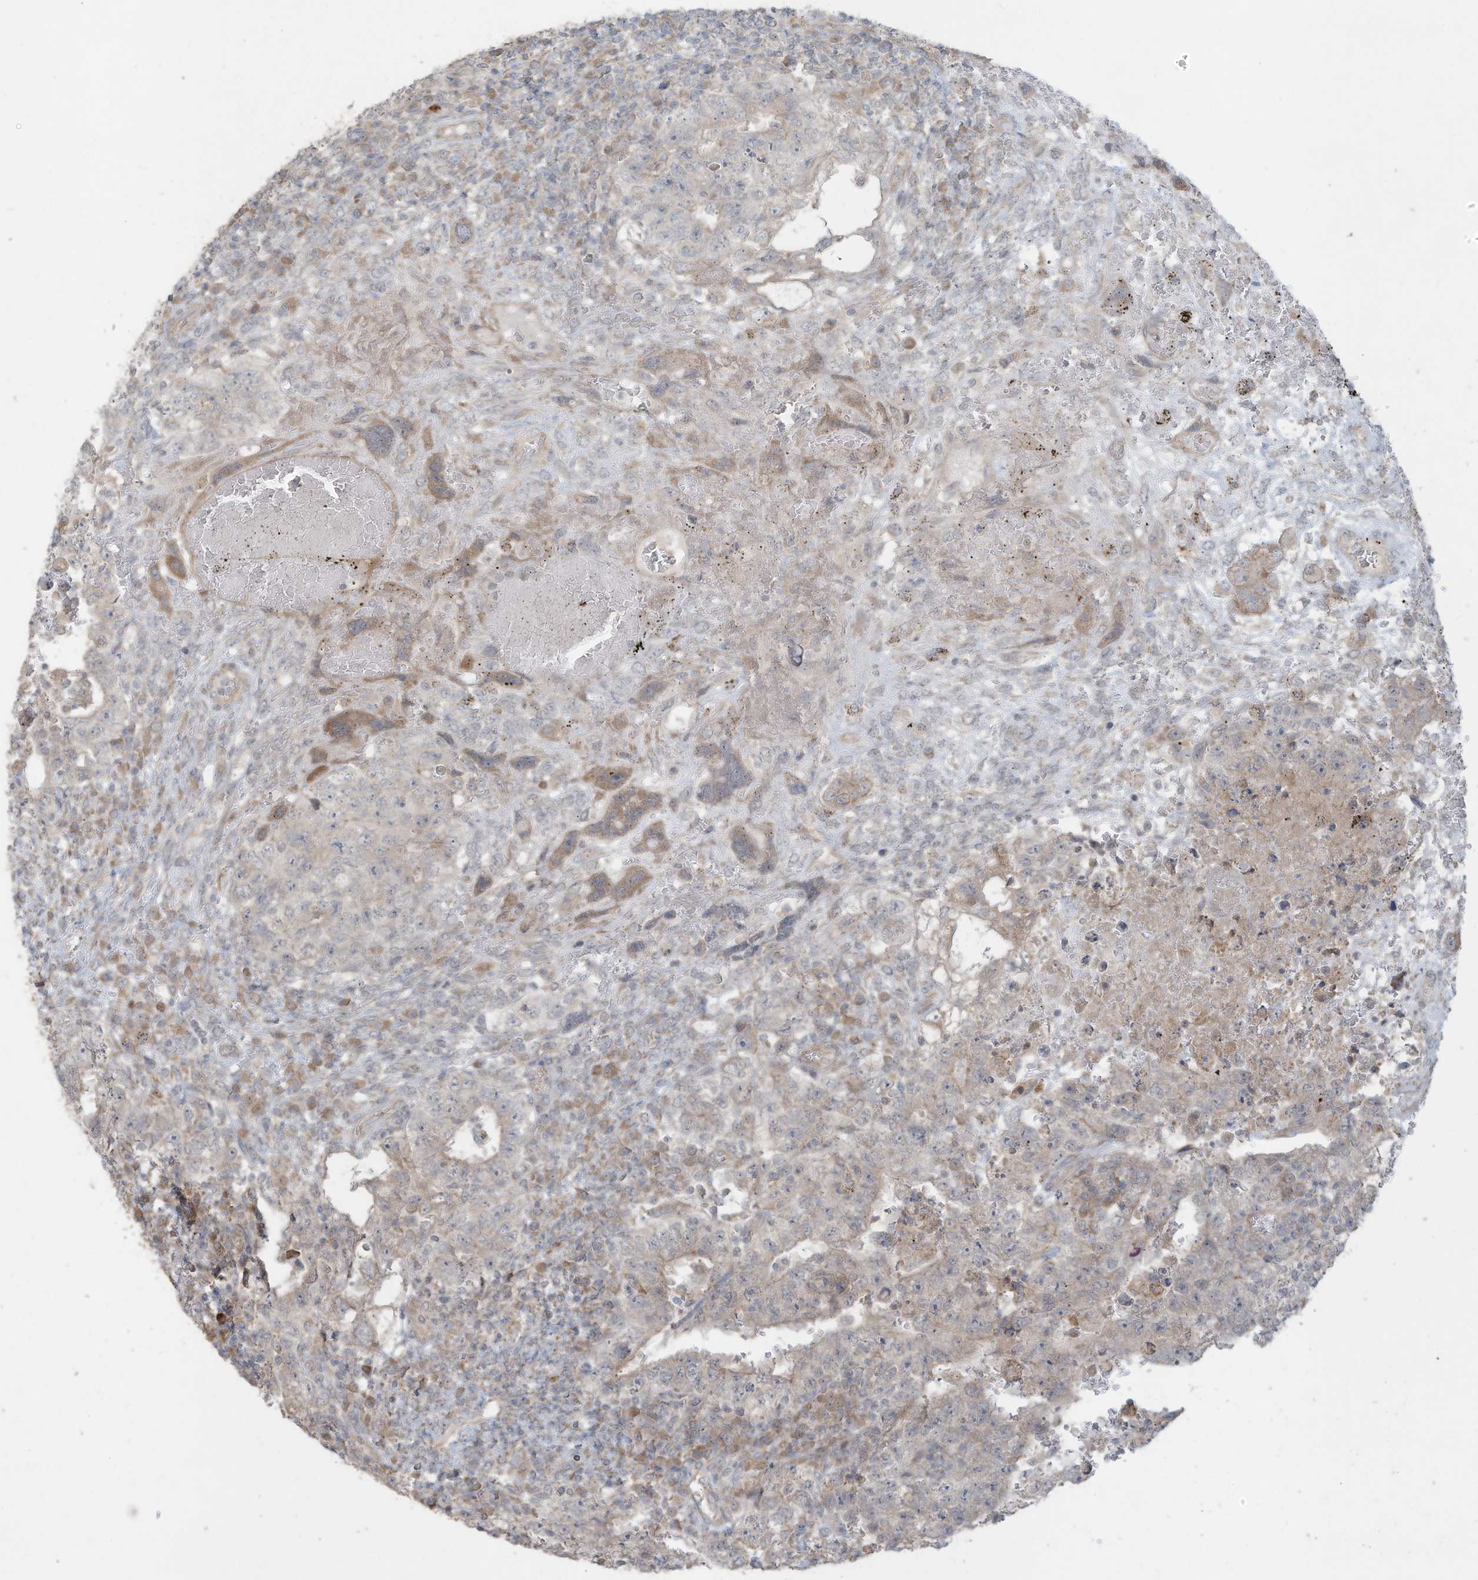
{"staining": {"intensity": "negative", "quantity": "none", "location": "none"}, "tissue": "testis cancer", "cell_type": "Tumor cells", "image_type": "cancer", "snomed": [{"axis": "morphology", "description": "Carcinoma, Embryonal, NOS"}, {"axis": "topography", "description": "Testis"}], "caption": "IHC micrograph of neoplastic tissue: human testis cancer (embryonal carcinoma) stained with DAB (3,3'-diaminobenzidine) reveals no significant protein staining in tumor cells.", "gene": "MAGIX", "patient": {"sex": "male", "age": 26}}